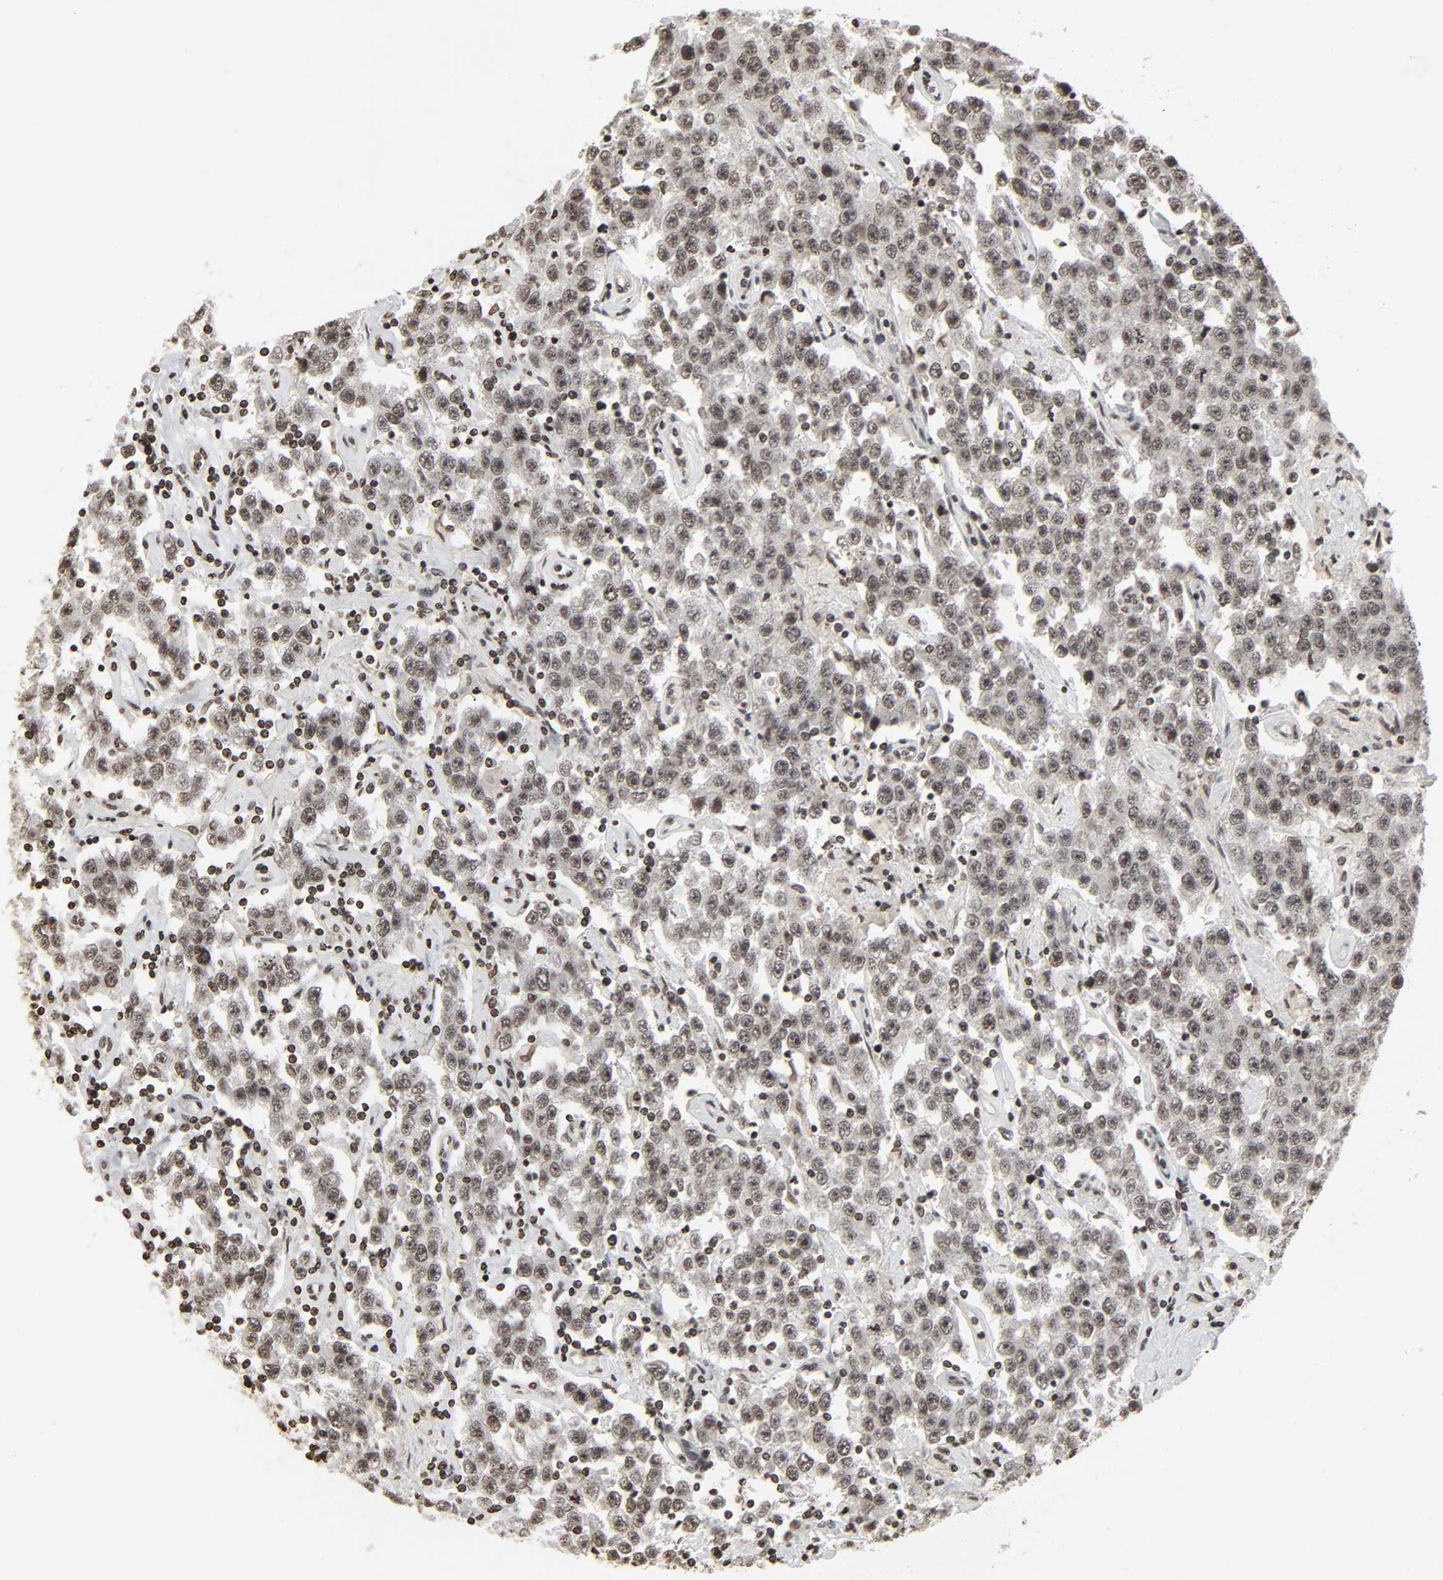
{"staining": {"intensity": "moderate", "quantity": ">75%", "location": "nuclear"}, "tissue": "testis cancer", "cell_type": "Tumor cells", "image_type": "cancer", "snomed": [{"axis": "morphology", "description": "Seminoma, NOS"}, {"axis": "topography", "description": "Testis"}], "caption": "Tumor cells exhibit medium levels of moderate nuclear positivity in about >75% of cells in seminoma (testis).", "gene": "ELAVL1", "patient": {"sex": "male", "age": 52}}